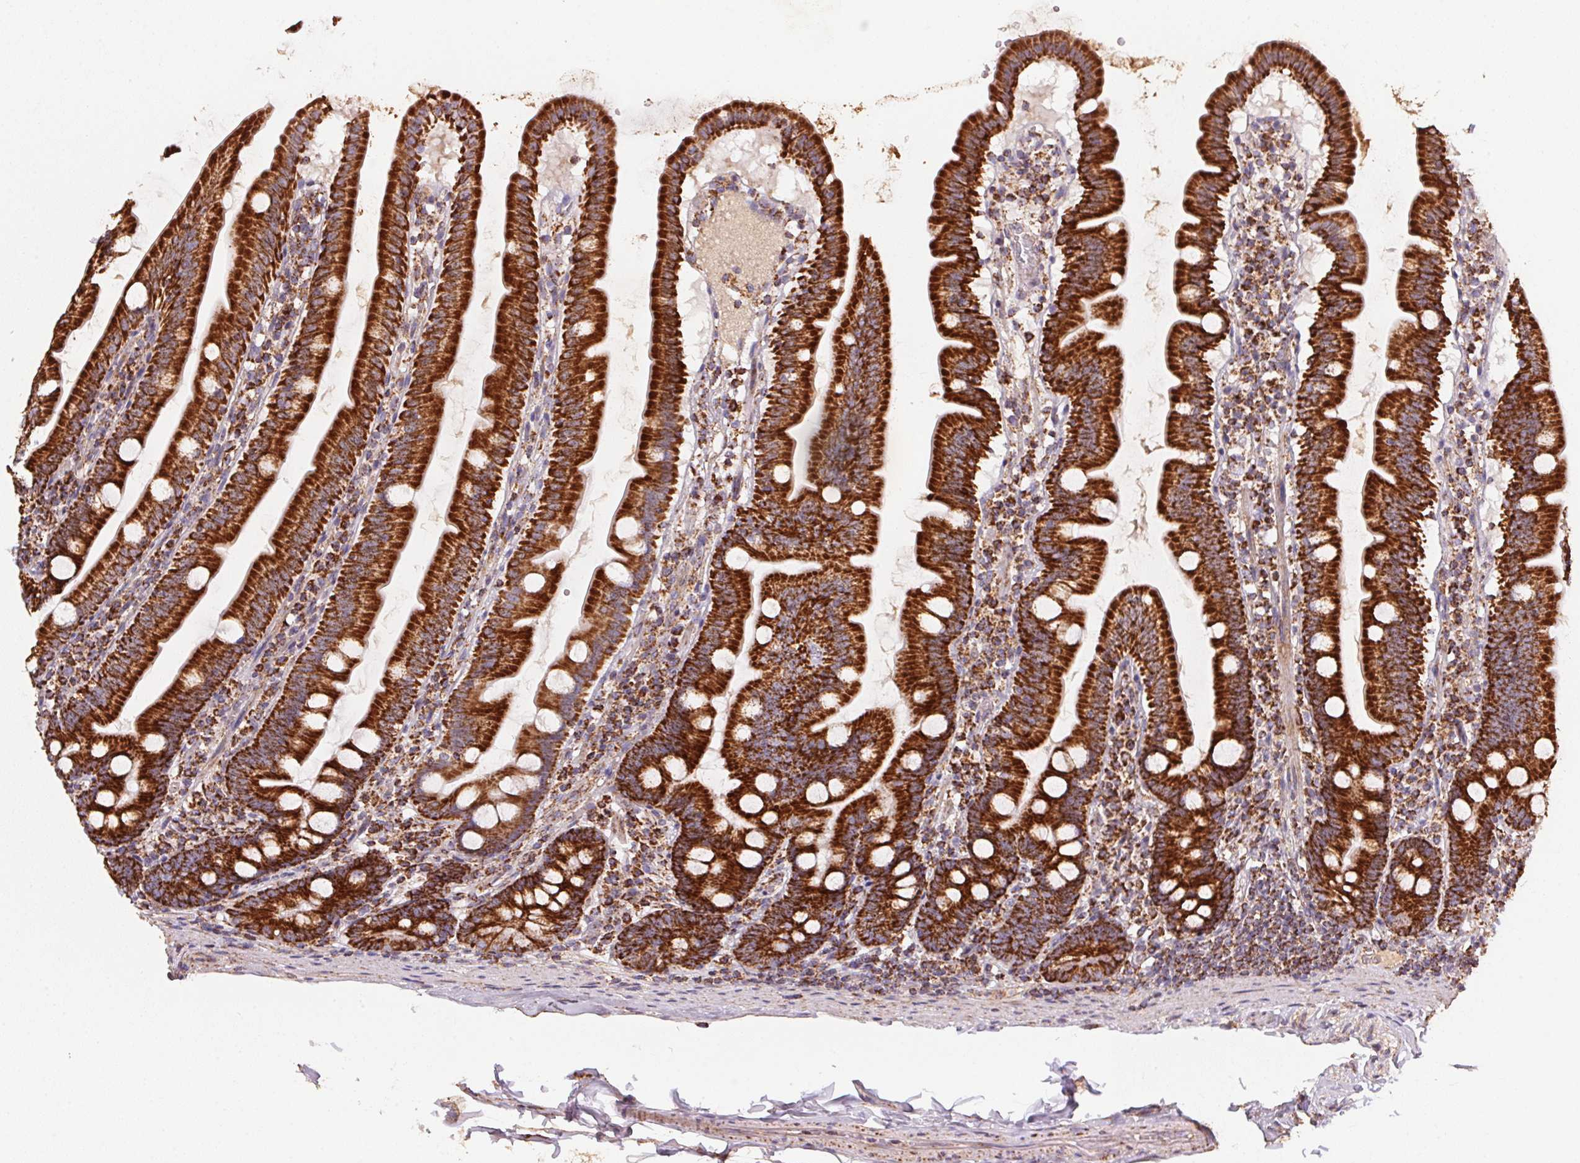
{"staining": {"intensity": "strong", "quantity": ">75%", "location": "cytoplasmic/membranous"}, "tissue": "duodenum", "cell_type": "Glandular cells", "image_type": "normal", "snomed": [{"axis": "morphology", "description": "Normal tissue, NOS"}, {"axis": "topography", "description": "Duodenum"}], "caption": "About >75% of glandular cells in normal human duodenum reveal strong cytoplasmic/membranous protein expression as visualized by brown immunohistochemical staining.", "gene": "NDUFS2", "patient": {"sex": "female", "age": 67}}